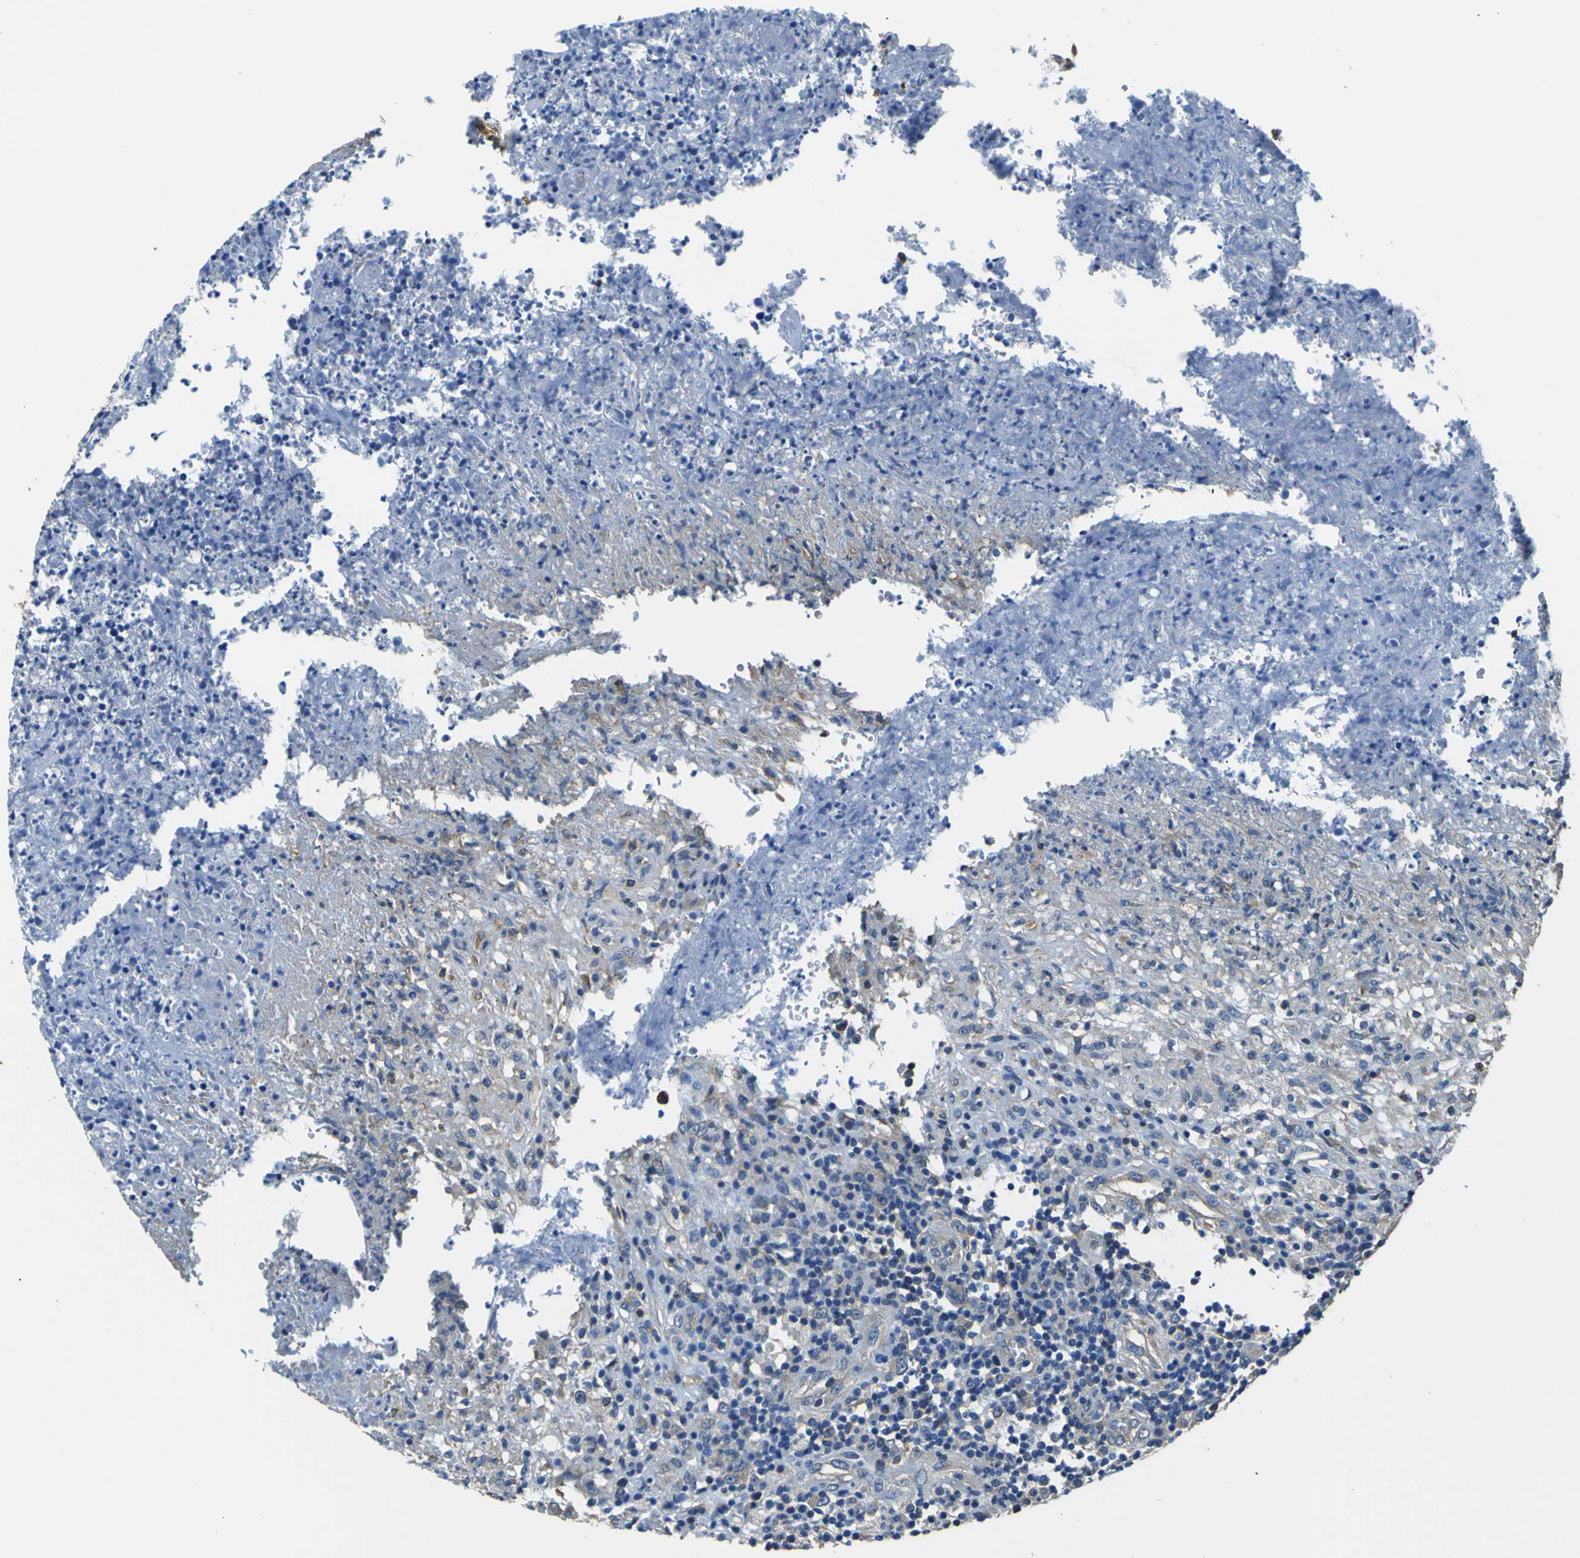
{"staining": {"intensity": "weak", "quantity": ">75%", "location": "cytoplasmic/membranous"}, "tissue": "lymphoma", "cell_type": "Tumor cells", "image_type": "cancer", "snomed": [{"axis": "morphology", "description": "Malignant lymphoma, non-Hodgkin's type, High grade"}, {"axis": "topography", "description": "Lymph node"}], "caption": "Lymphoma stained for a protein displays weak cytoplasmic/membranous positivity in tumor cells. (DAB IHC with brightfield microscopy, high magnification).", "gene": "TUBB", "patient": {"sex": "female", "age": 84}}